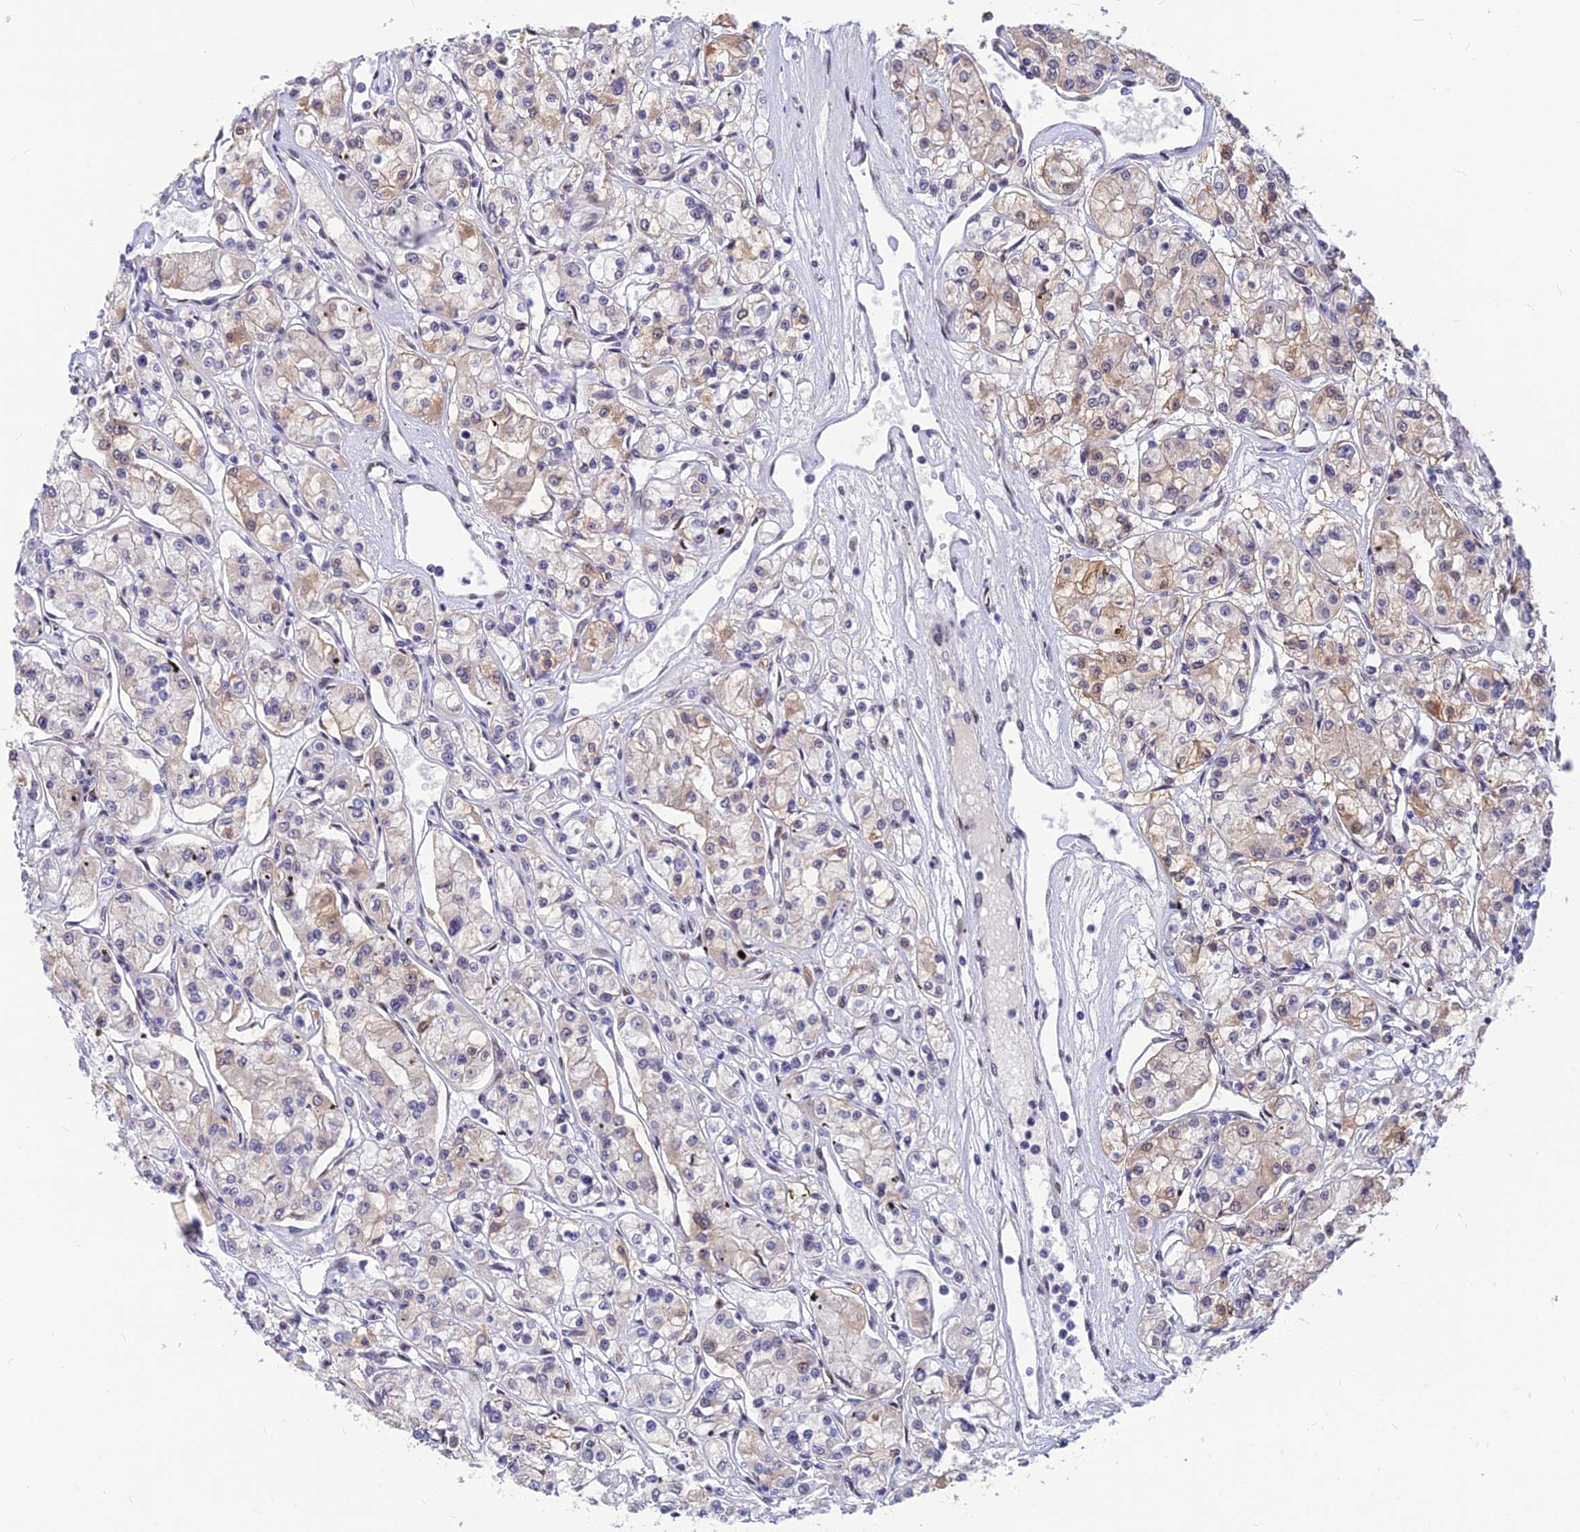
{"staining": {"intensity": "weak", "quantity": "25%-75%", "location": "cytoplasmic/membranous,nuclear"}, "tissue": "renal cancer", "cell_type": "Tumor cells", "image_type": "cancer", "snomed": [{"axis": "morphology", "description": "Adenocarcinoma, NOS"}, {"axis": "topography", "description": "Kidney"}], "caption": "Renal adenocarcinoma tissue displays weak cytoplasmic/membranous and nuclear positivity in about 25%-75% of tumor cells", "gene": "KCTD13", "patient": {"sex": "female", "age": 59}}